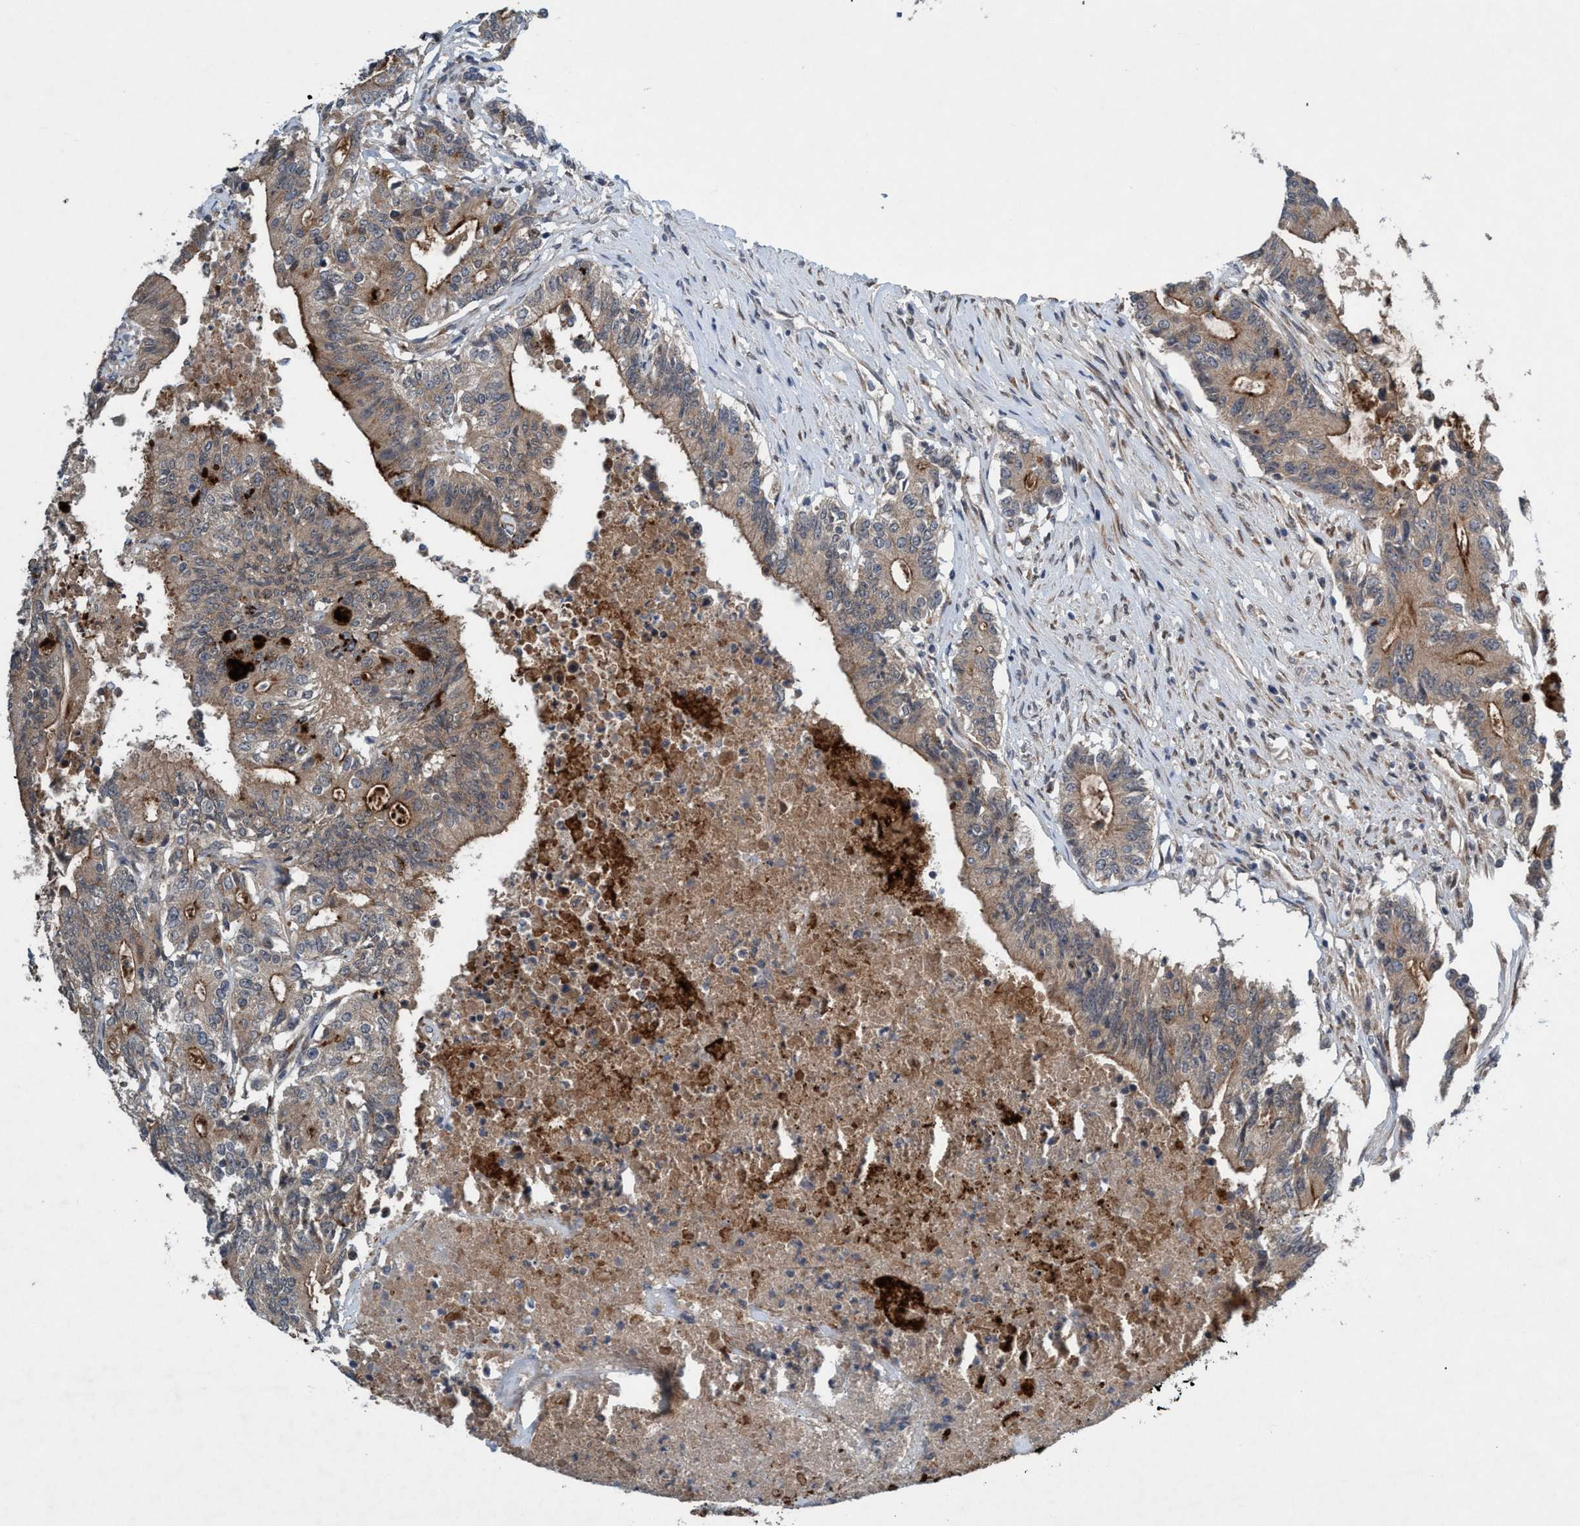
{"staining": {"intensity": "weak", "quantity": ">75%", "location": "cytoplasmic/membranous"}, "tissue": "colorectal cancer", "cell_type": "Tumor cells", "image_type": "cancer", "snomed": [{"axis": "morphology", "description": "Adenocarcinoma, NOS"}, {"axis": "topography", "description": "Colon"}], "caption": "Immunohistochemical staining of human adenocarcinoma (colorectal) exhibits low levels of weak cytoplasmic/membranous staining in approximately >75% of tumor cells.", "gene": "TRIM65", "patient": {"sex": "female", "age": 77}}